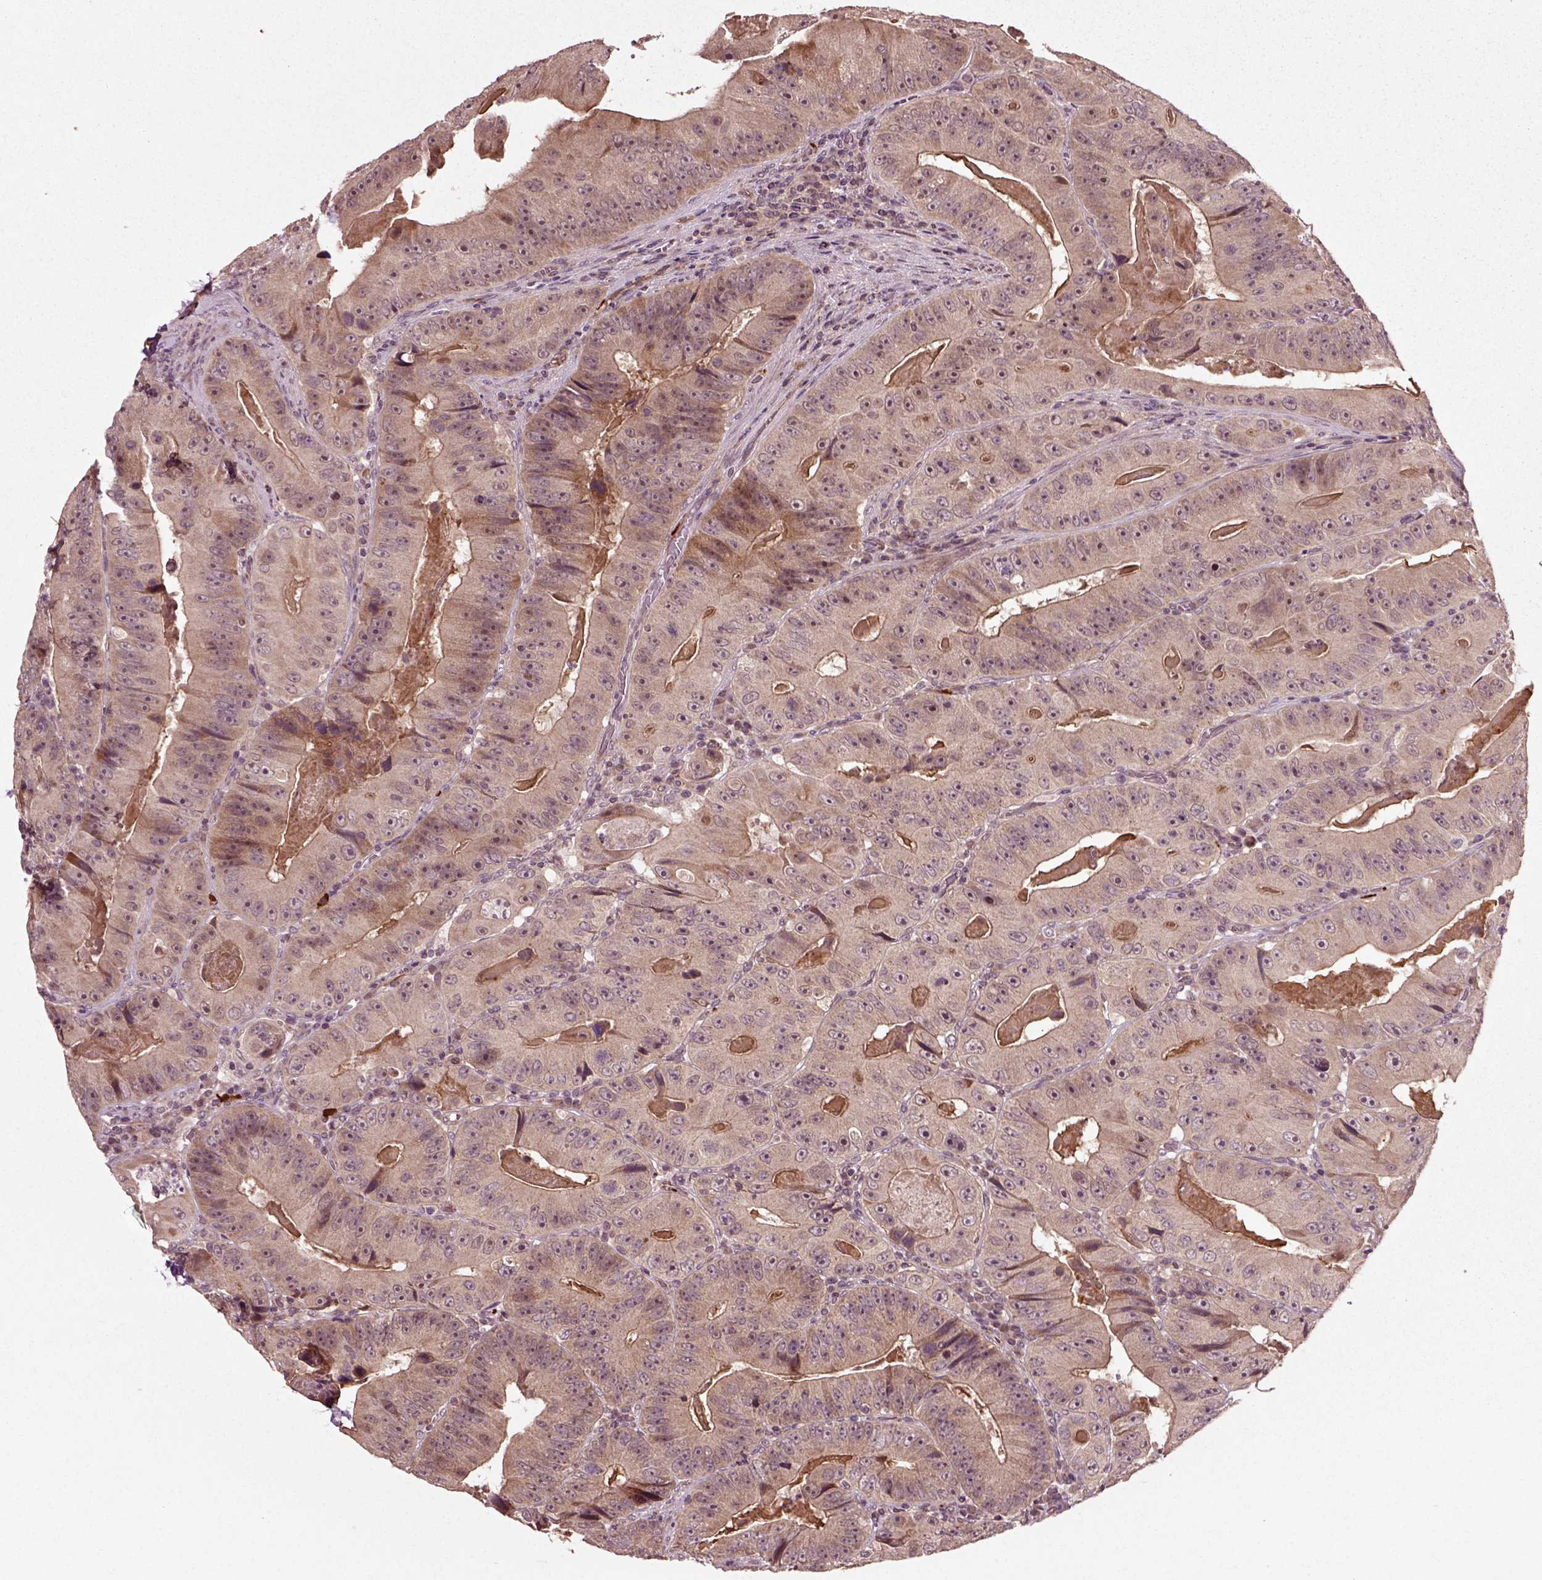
{"staining": {"intensity": "moderate", "quantity": "<25%", "location": "cytoplasmic/membranous"}, "tissue": "colorectal cancer", "cell_type": "Tumor cells", "image_type": "cancer", "snomed": [{"axis": "morphology", "description": "Adenocarcinoma, NOS"}, {"axis": "topography", "description": "Colon"}], "caption": "DAB (3,3'-diaminobenzidine) immunohistochemical staining of human colorectal adenocarcinoma exhibits moderate cytoplasmic/membranous protein positivity in approximately <25% of tumor cells. The protein is shown in brown color, while the nuclei are stained blue.", "gene": "PLCD3", "patient": {"sex": "female", "age": 86}}